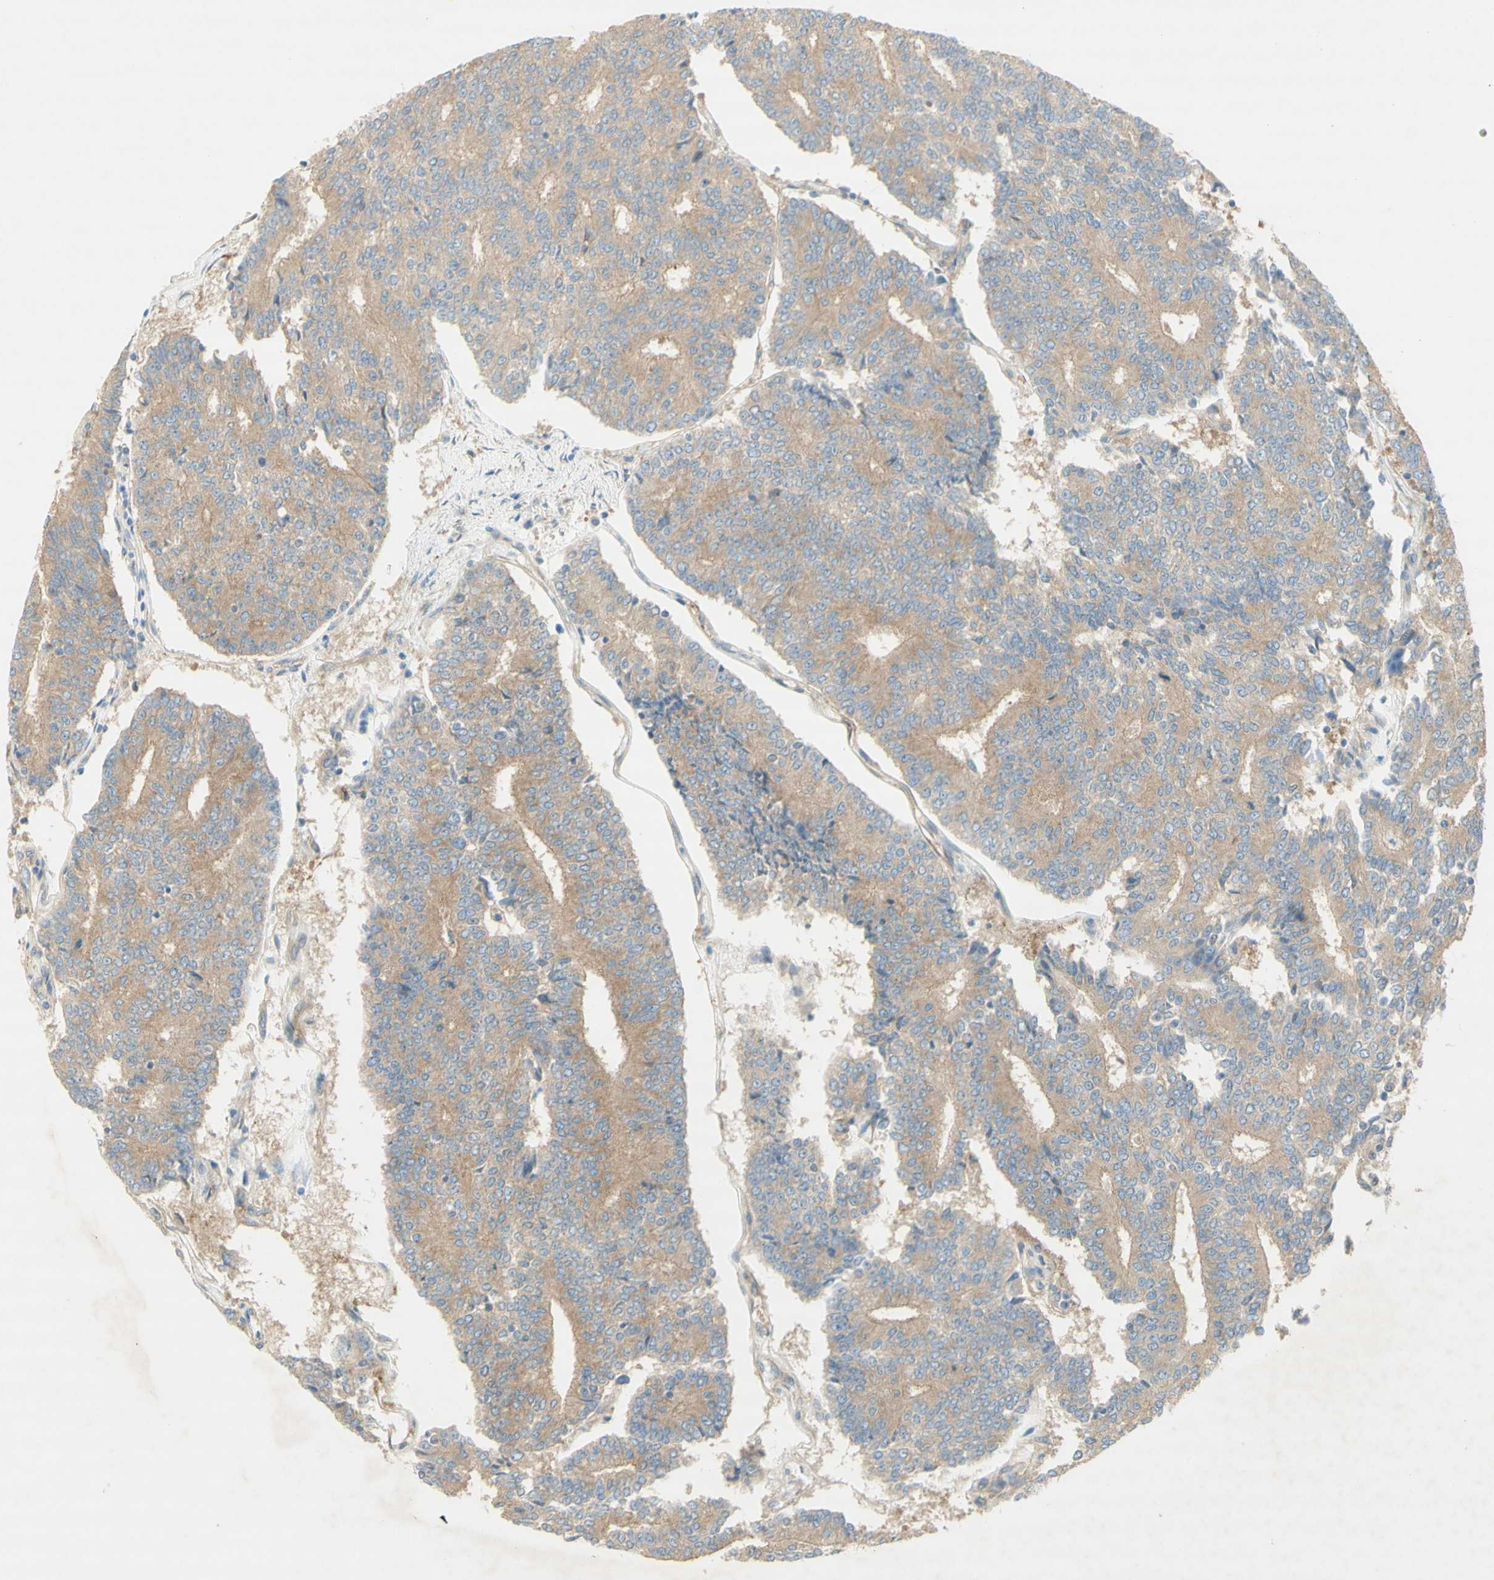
{"staining": {"intensity": "weak", "quantity": ">75%", "location": "cytoplasmic/membranous"}, "tissue": "prostate cancer", "cell_type": "Tumor cells", "image_type": "cancer", "snomed": [{"axis": "morphology", "description": "Normal tissue, NOS"}, {"axis": "morphology", "description": "Adenocarcinoma, High grade"}, {"axis": "topography", "description": "Prostate"}, {"axis": "topography", "description": "Seminal veicle"}], "caption": "Immunohistochemistry (IHC) (DAB) staining of prostate high-grade adenocarcinoma reveals weak cytoplasmic/membranous protein staining in approximately >75% of tumor cells. The protein is stained brown, and the nuclei are stained in blue (DAB (3,3'-diaminobenzidine) IHC with brightfield microscopy, high magnification).", "gene": "DYNC1H1", "patient": {"sex": "male", "age": 55}}